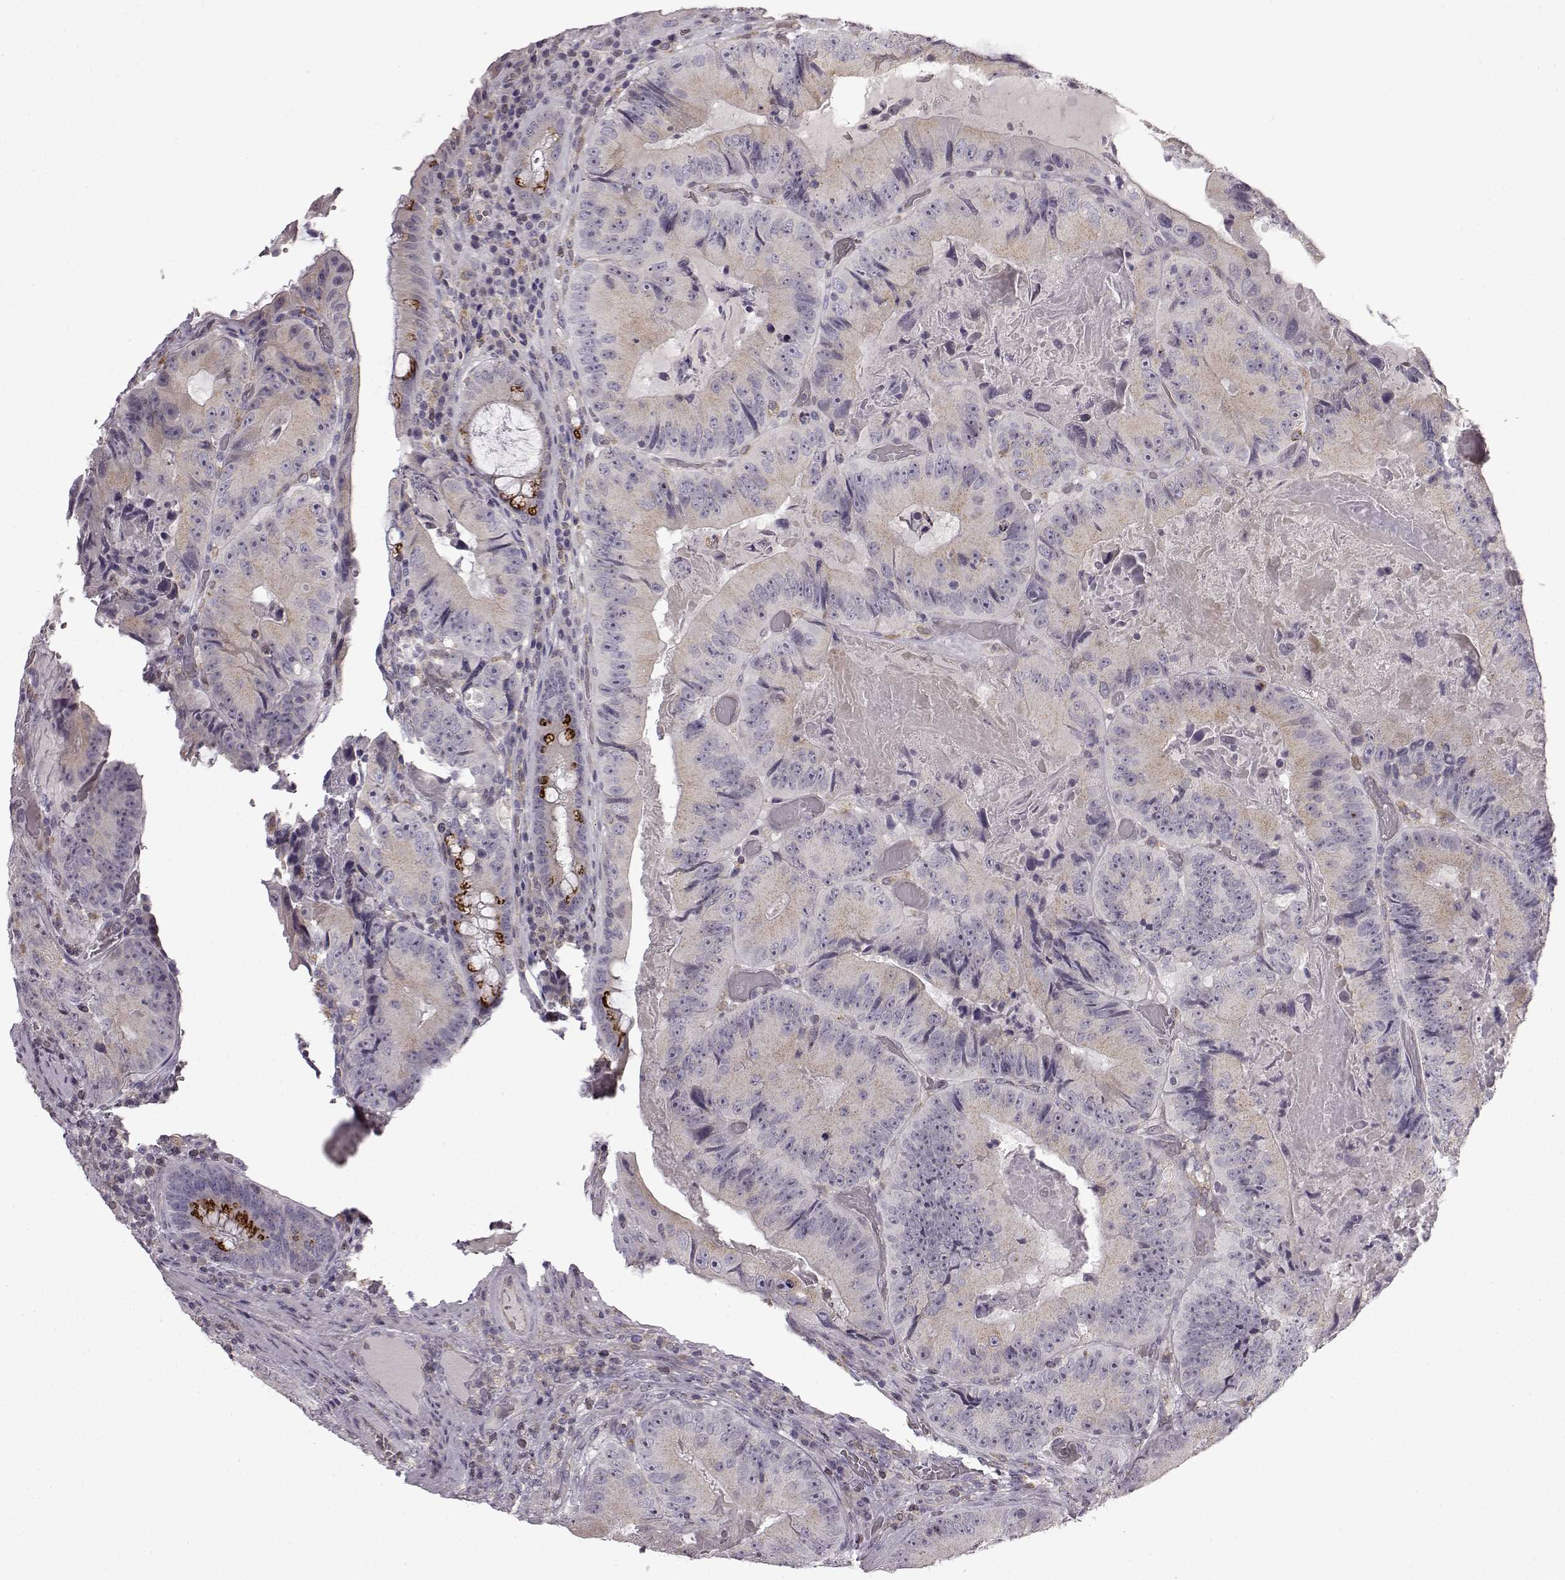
{"staining": {"intensity": "weak", "quantity": ">75%", "location": "cytoplasmic/membranous"}, "tissue": "colorectal cancer", "cell_type": "Tumor cells", "image_type": "cancer", "snomed": [{"axis": "morphology", "description": "Adenocarcinoma, NOS"}, {"axis": "topography", "description": "Colon"}], "caption": "Immunohistochemistry of human adenocarcinoma (colorectal) shows low levels of weak cytoplasmic/membranous positivity in approximately >75% of tumor cells.", "gene": "B3GNT6", "patient": {"sex": "female", "age": 86}}